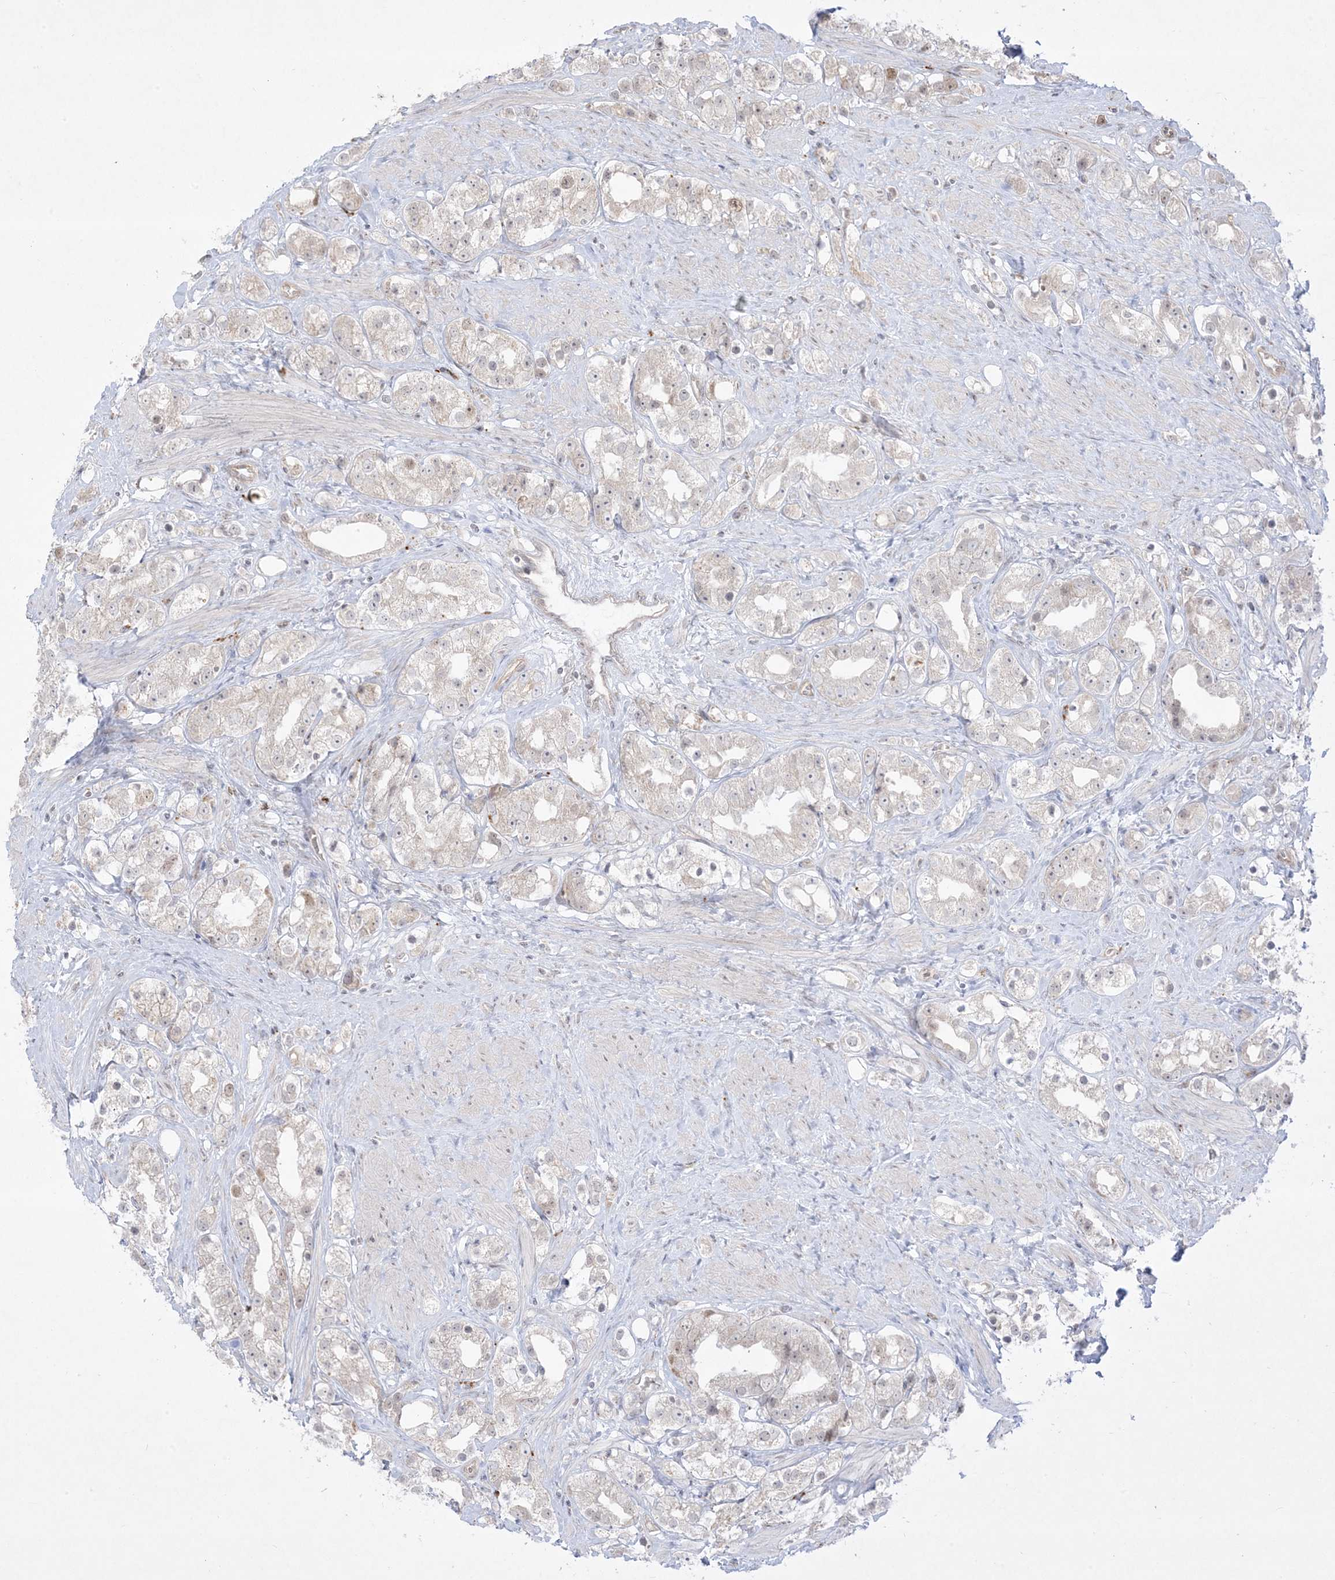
{"staining": {"intensity": "weak", "quantity": "<25%", "location": "nuclear"}, "tissue": "prostate cancer", "cell_type": "Tumor cells", "image_type": "cancer", "snomed": [{"axis": "morphology", "description": "Adenocarcinoma, NOS"}, {"axis": "topography", "description": "Prostate"}], "caption": "IHC of prostate cancer (adenocarcinoma) displays no positivity in tumor cells. Nuclei are stained in blue.", "gene": "PTK6", "patient": {"sex": "male", "age": 79}}